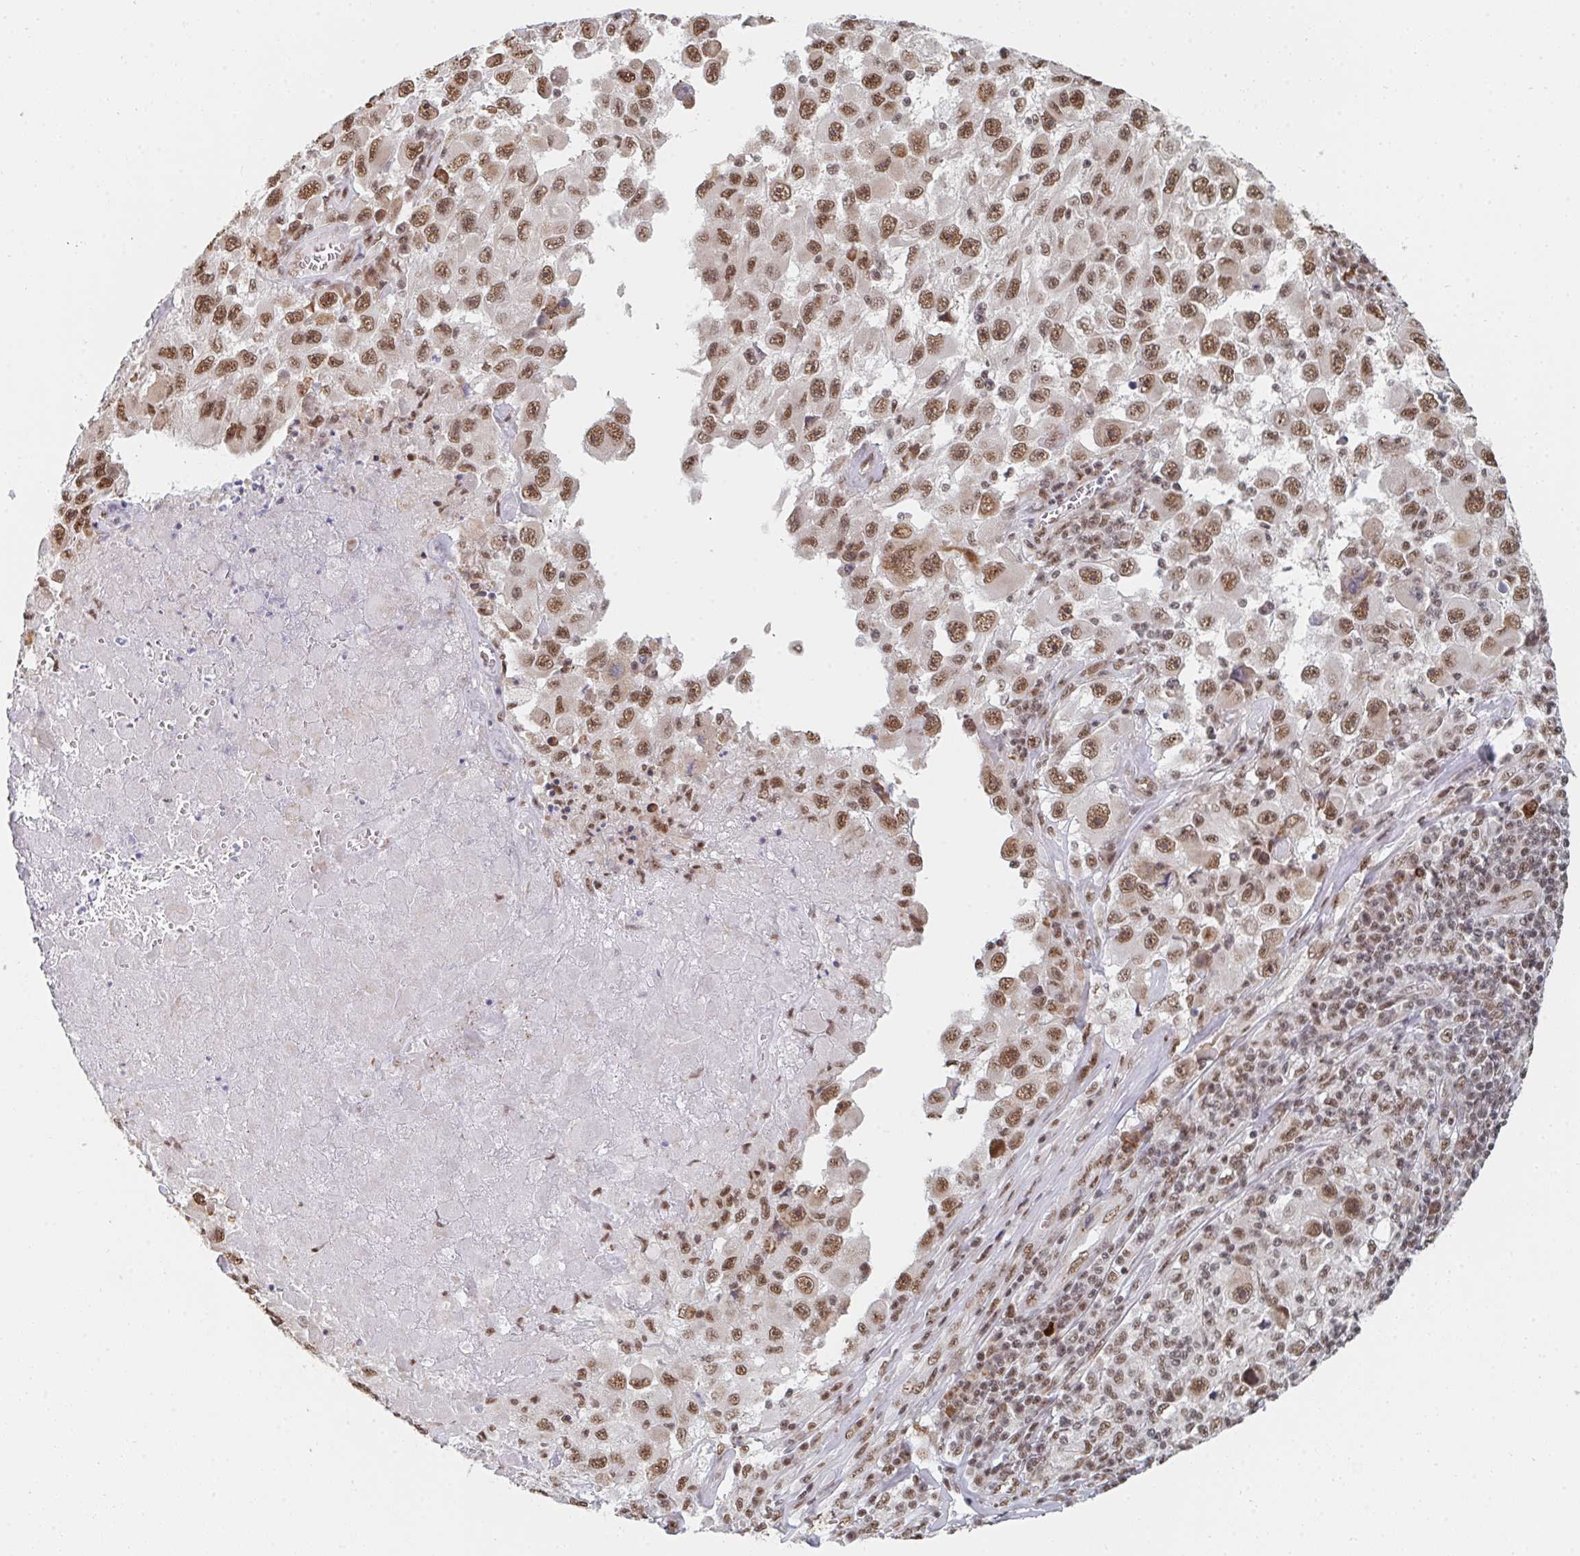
{"staining": {"intensity": "moderate", "quantity": ">75%", "location": "nuclear"}, "tissue": "melanoma", "cell_type": "Tumor cells", "image_type": "cancer", "snomed": [{"axis": "morphology", "description": "Malignant melanoma, Metastatic site"}, {"axis": "topography", "description": "Lymph node"}], "caption": "Moderate nuclear positivity for a protein is identified in about >75% of tumor cells of melanoma using IHC.", "gene": "MBNL1", "patient": {"sex": "female", "age": 67}}